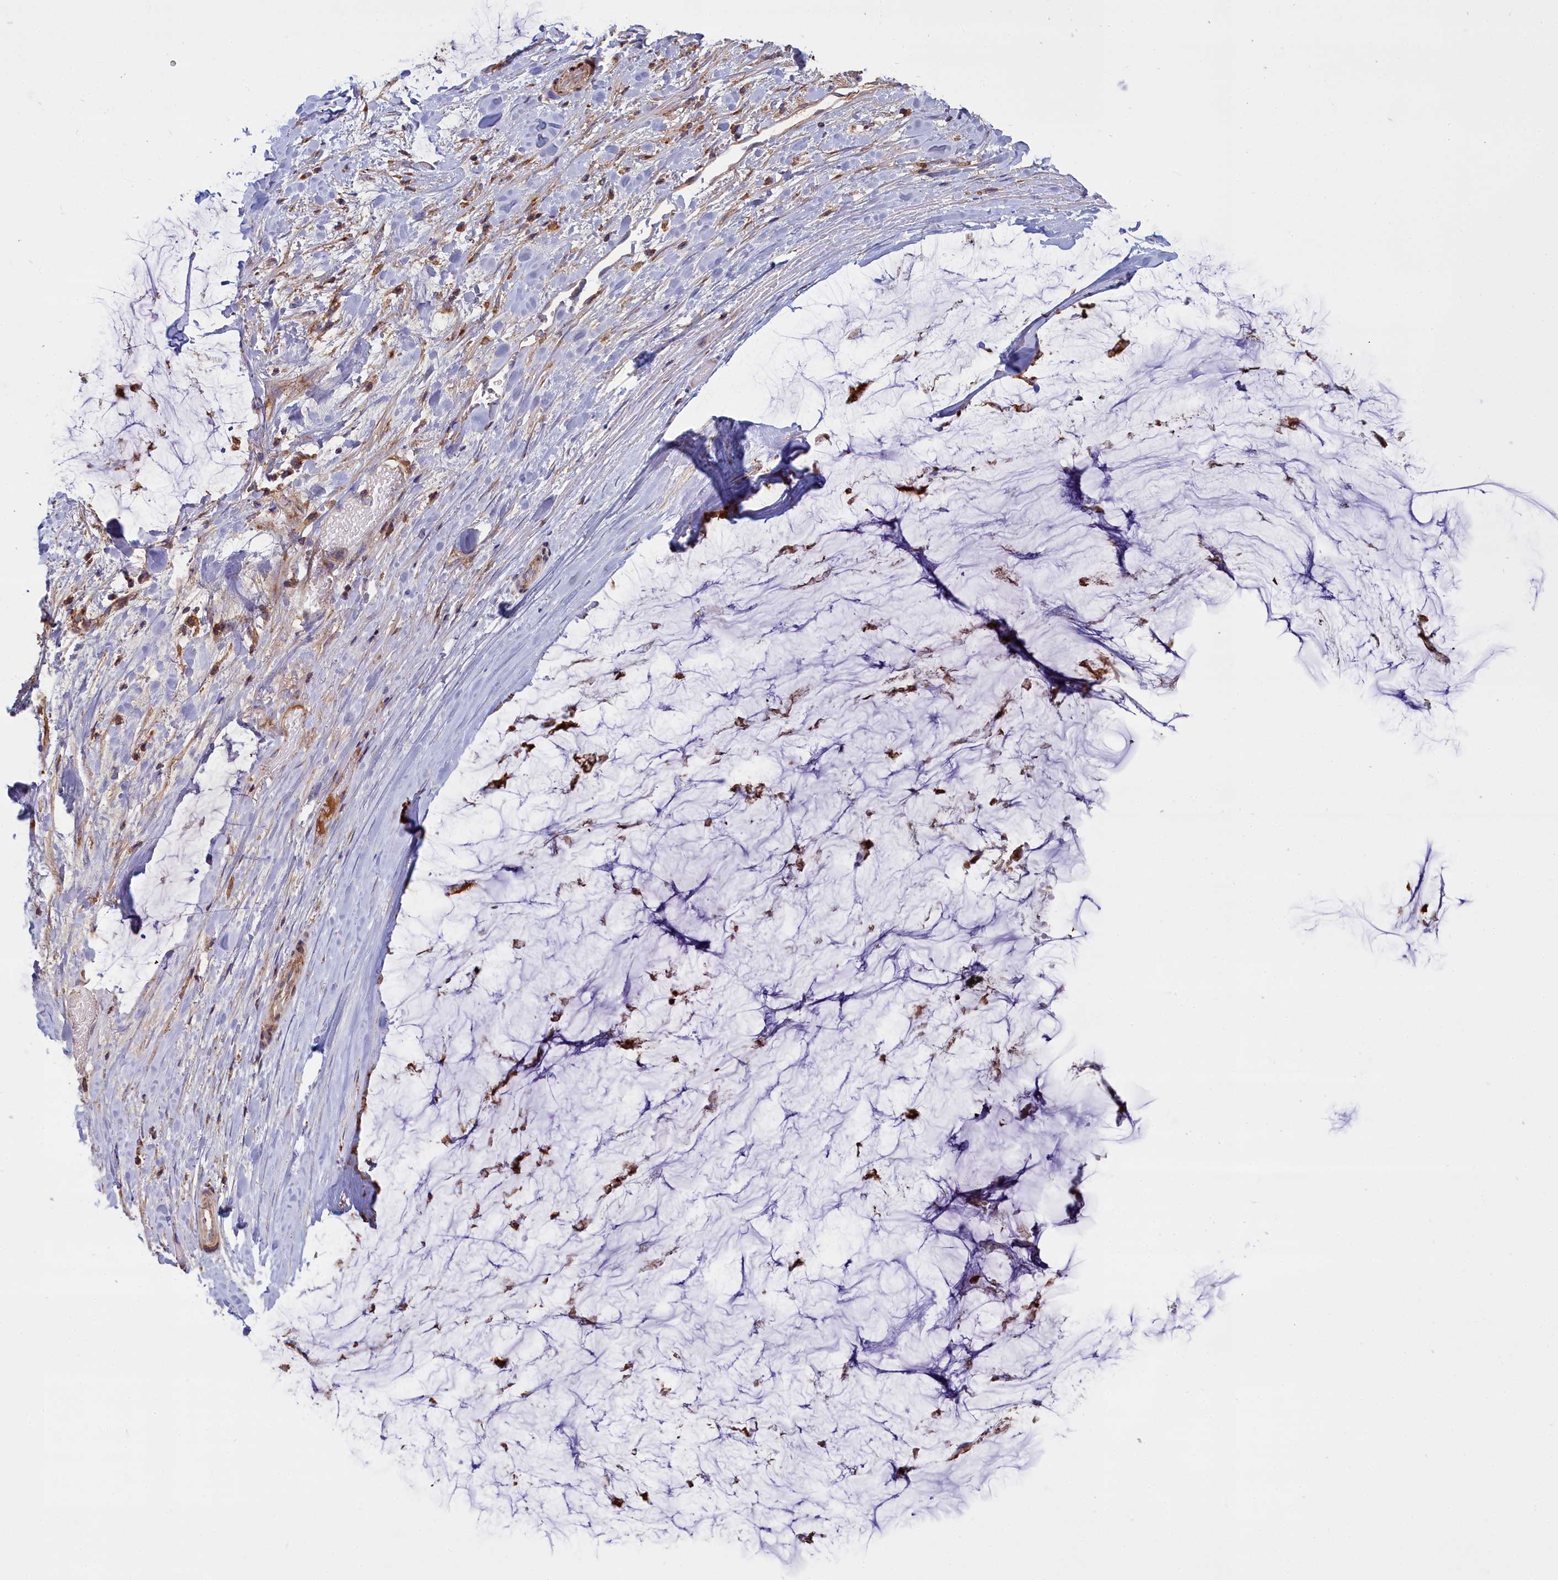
{"staining": {"intensity": "moderate", "quantity": ">75%", "location": "cytoplasmic/membranous"}, "tissue": "ovarian cancer", "cell_type": "Tumor cells", "image_type": "cancer", "snomed": [{"axis": "morphology", "description": "Cystadenocarcinoma, mucinous, NOS"}, {"axis": "topography", "description": "Ovary"}], "caption": "Immunohistochemistry of human mucinous cystadenocarcinoma (ovarian) shows medium levels of moderate cytoplasmic/membranous expression in approximately >75% of tumor cells.", "gene": "LNPEP", "patient": {"sex": "female", "age": 39}}